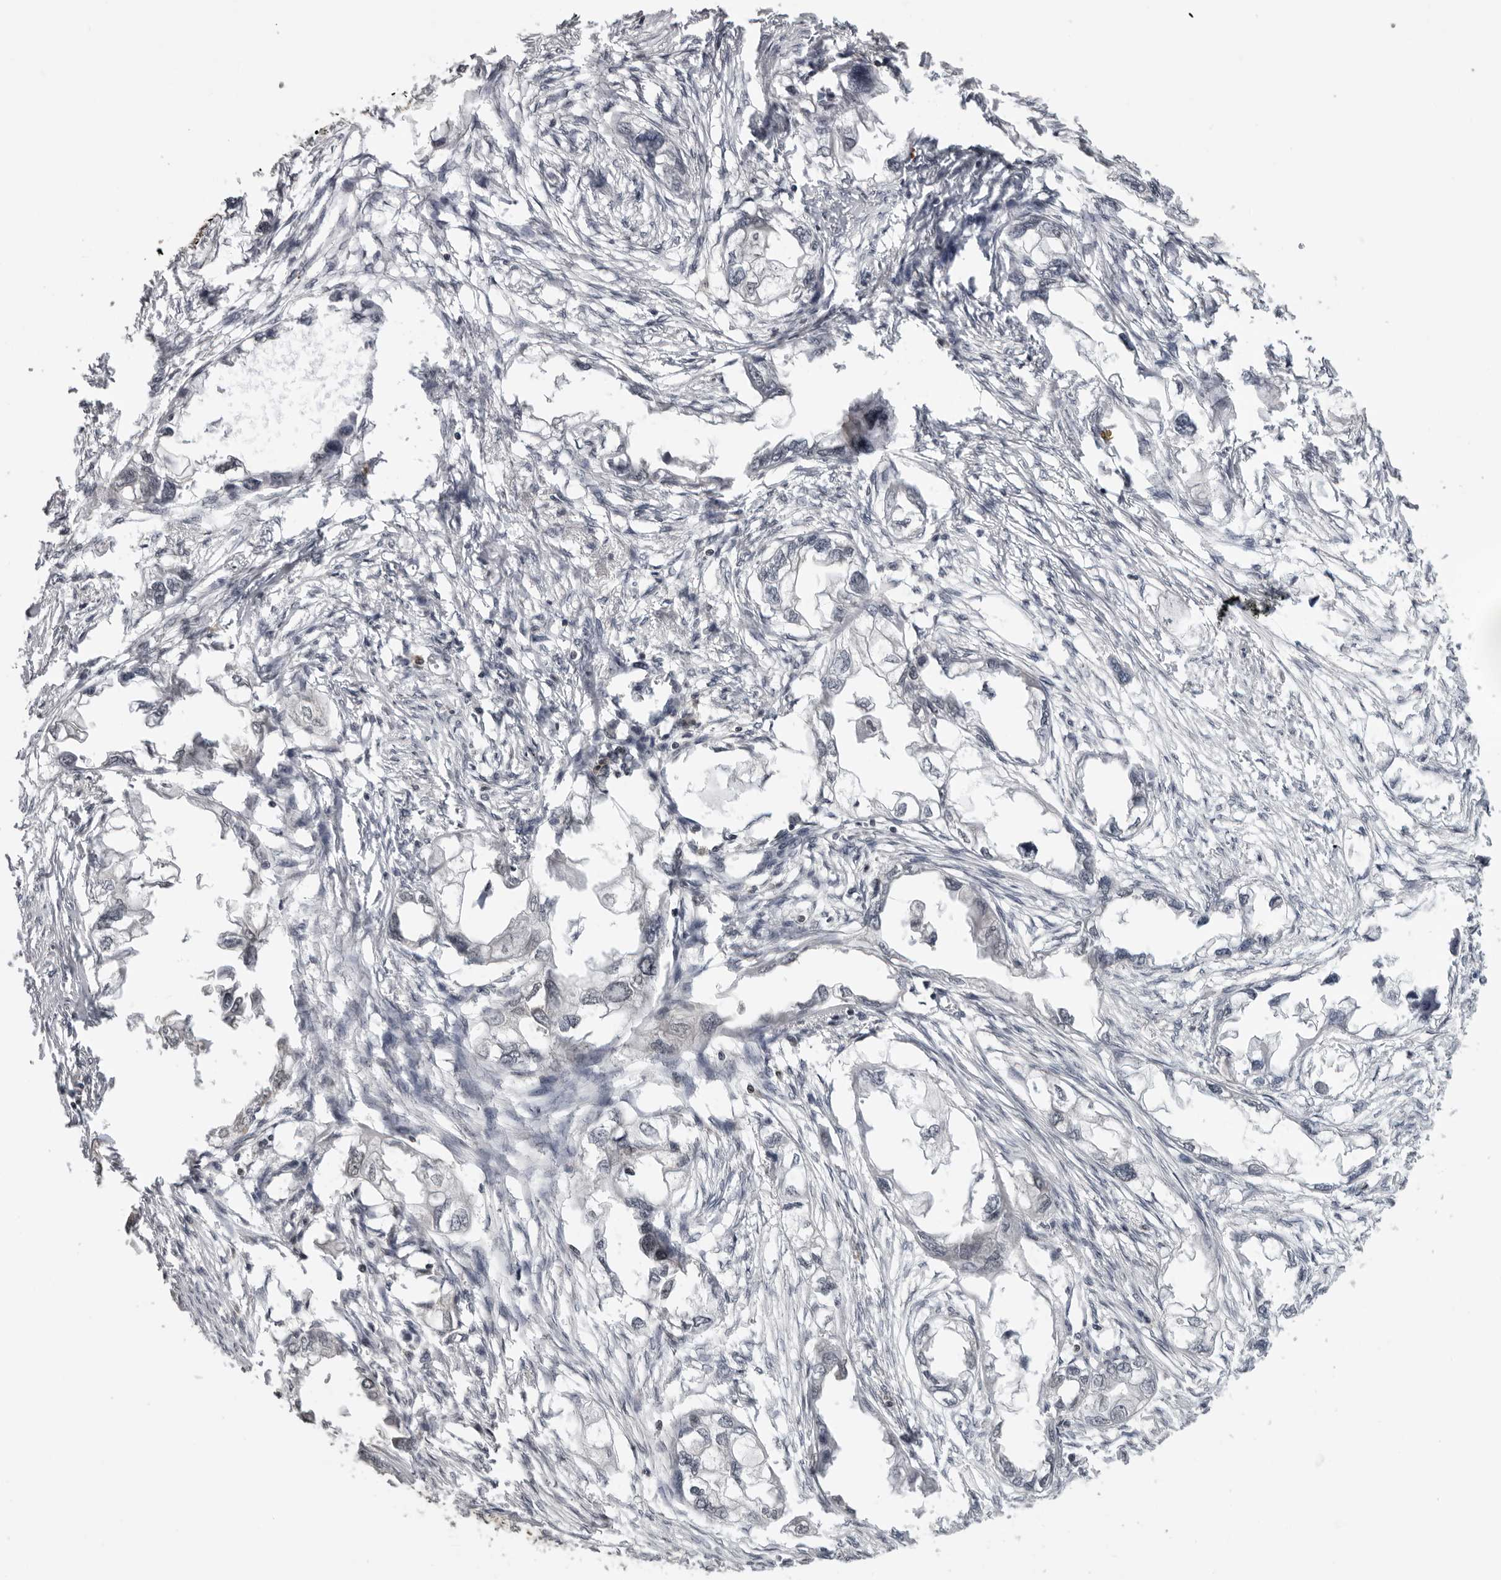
{"staining": {"intensity": "negative", "quantity": "none", "location": "none"}, "tissue": "endometrial cancer", "cell_type": "Tumor cells", "image_type": "cancer", "snomed": [{"axis": "morphology", "description": "Adenocarcinoma, NOS"}, {"axis": "morphology", "description": "Adenocarcinoma, metastatic, NOS"}, {"axis": "topography", "description": "Adipose tissue"}, {"axis": "topography", "description": "Endometrium"}], "caption": "Immunohistochemistry (IHC) photomicrograph of neoplastic tissue: metastatic adenocarcinoma (endometrial) stained with DAB reveals no significant protein positivity in tumor cells.", "gene": "PDCL3", "patient": {"sex": "female", "age": 67}}